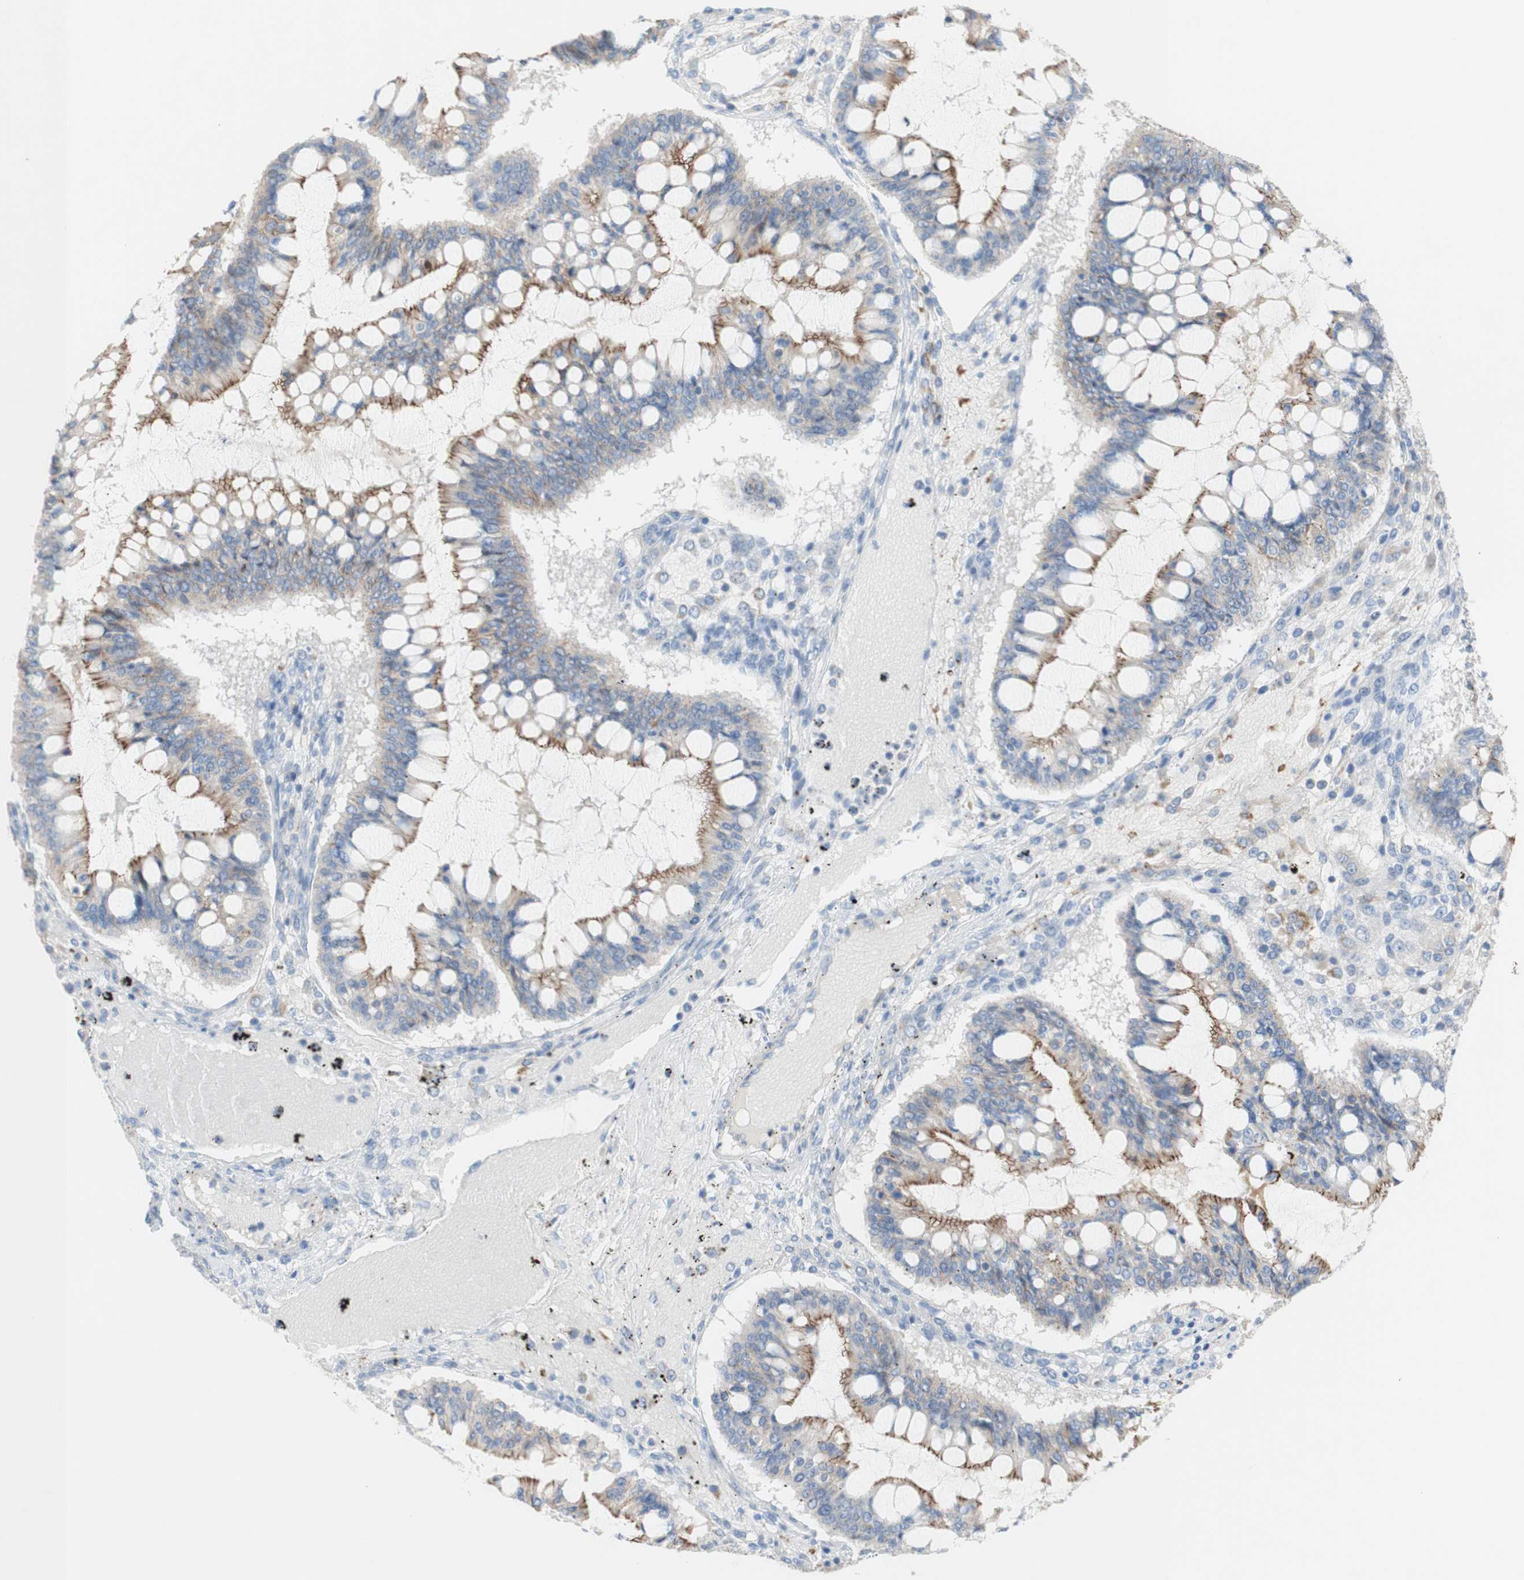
{"staining": {"intensity": "moderate", "quantity": ">75%", "location": "cytoplasmic/membranous"}, "tissue": "ovarian cancer", "cell_type": "Tumor cells", "image_type": "cancer", "snomed": [{"axis": "morphology", "description": "Cystadenocarcinoma, mucinous, NOS"}, {"axis": "topography", "description": "Ovary"}], "caption": "There is medium levels of moderate cytoplasmic/membranous positivity in tumor cells of mucinous cystadenocarcinoma (ovarian), as demonstrated by immunohistochemical staining (brown color).", "gene": "DSC2", "patient": {"sex": "female", "age": 73}}